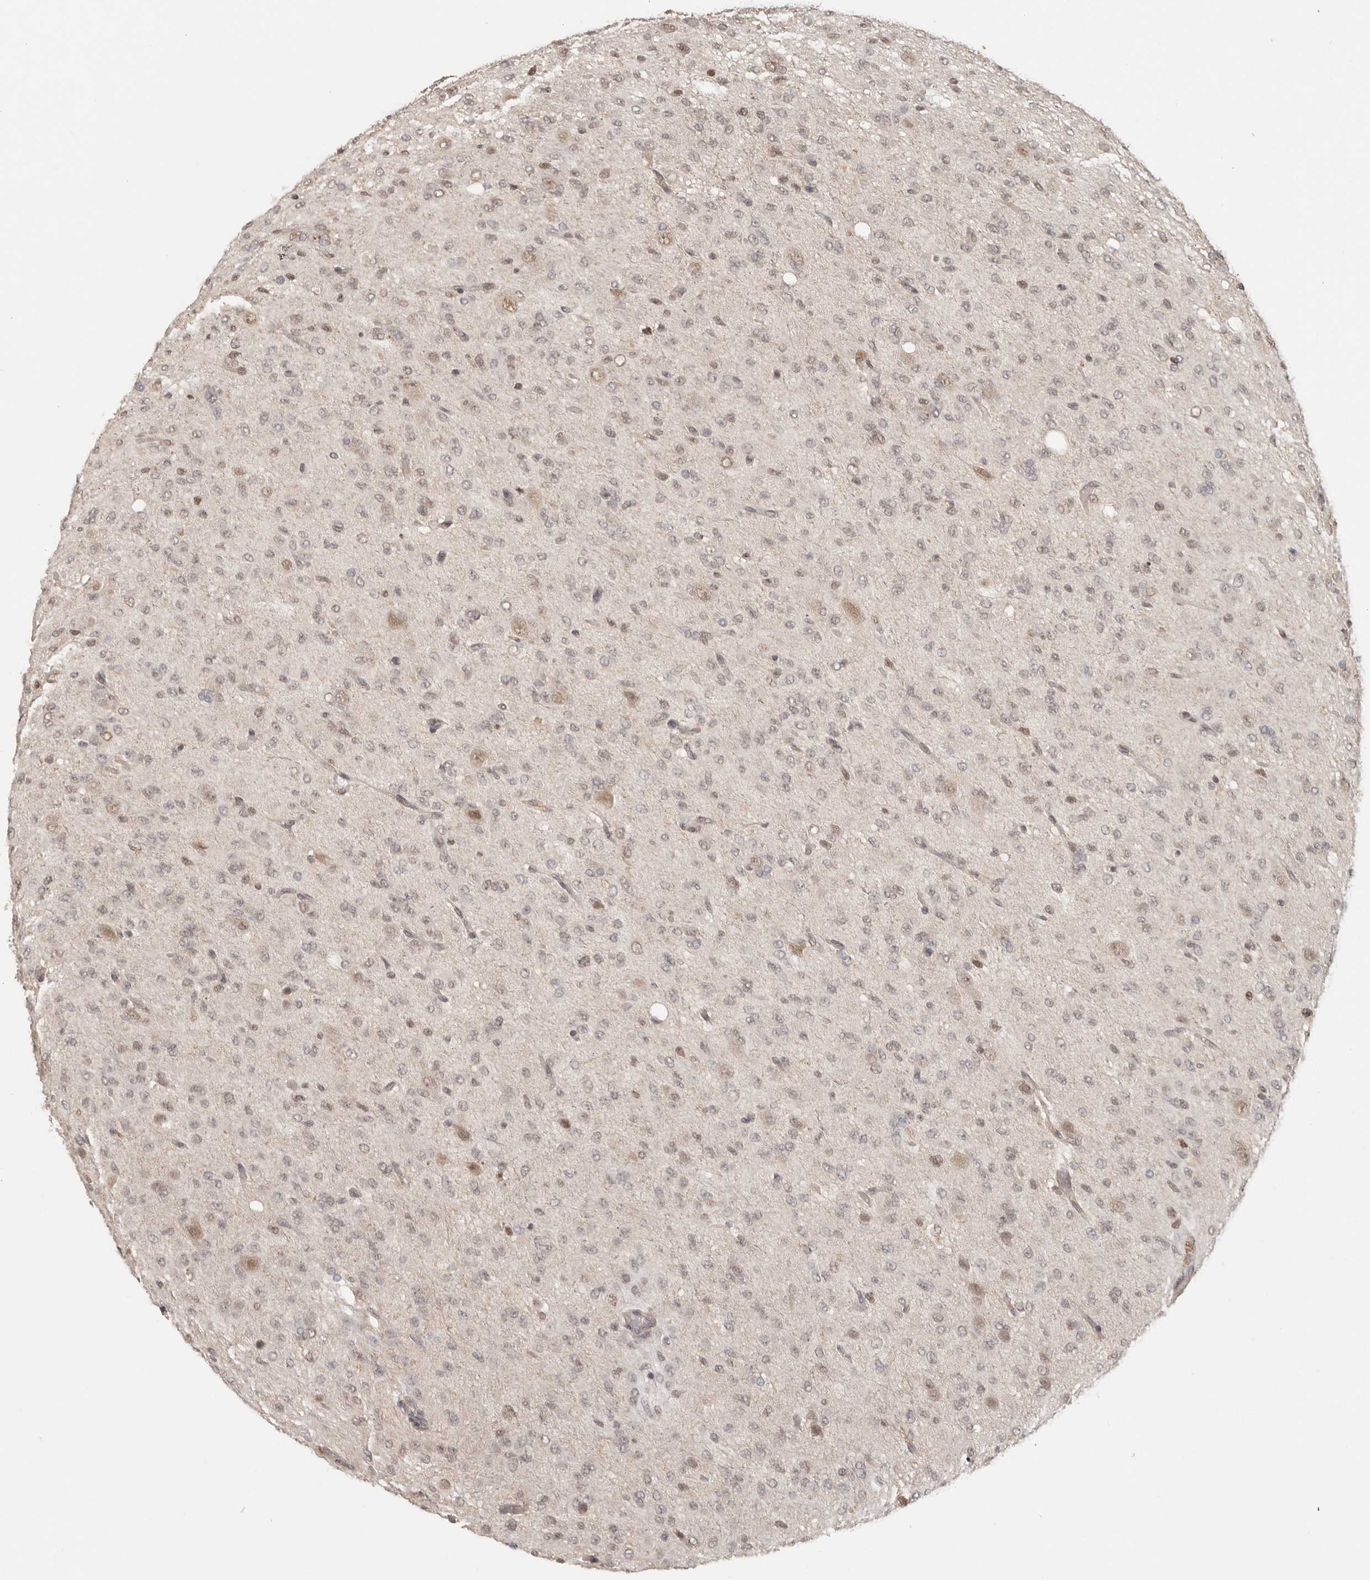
{"staining": {"intensity": "weak", "quantity": "<25%", "location": "cytoplasmic/membranous,nuclear"}, "tissue": "glioma", "cell_type": "Tumor cells", "image_type": "cancer", "snomed": [{"axis": "morphology", "description": "Glioma, malignant, High grade"}, {"axis": "topography", "description": "Brain"}], "caption": "This is a histopathology image of IHC staining of glioma, which shows no positivity in tumor cells. (DAB (3,3'-diaminobenzidine) immunohistochemistry with hematoxylin counter stain).", "gene": "PSMA5", "patient": {"sex": "female", "age": 59}}